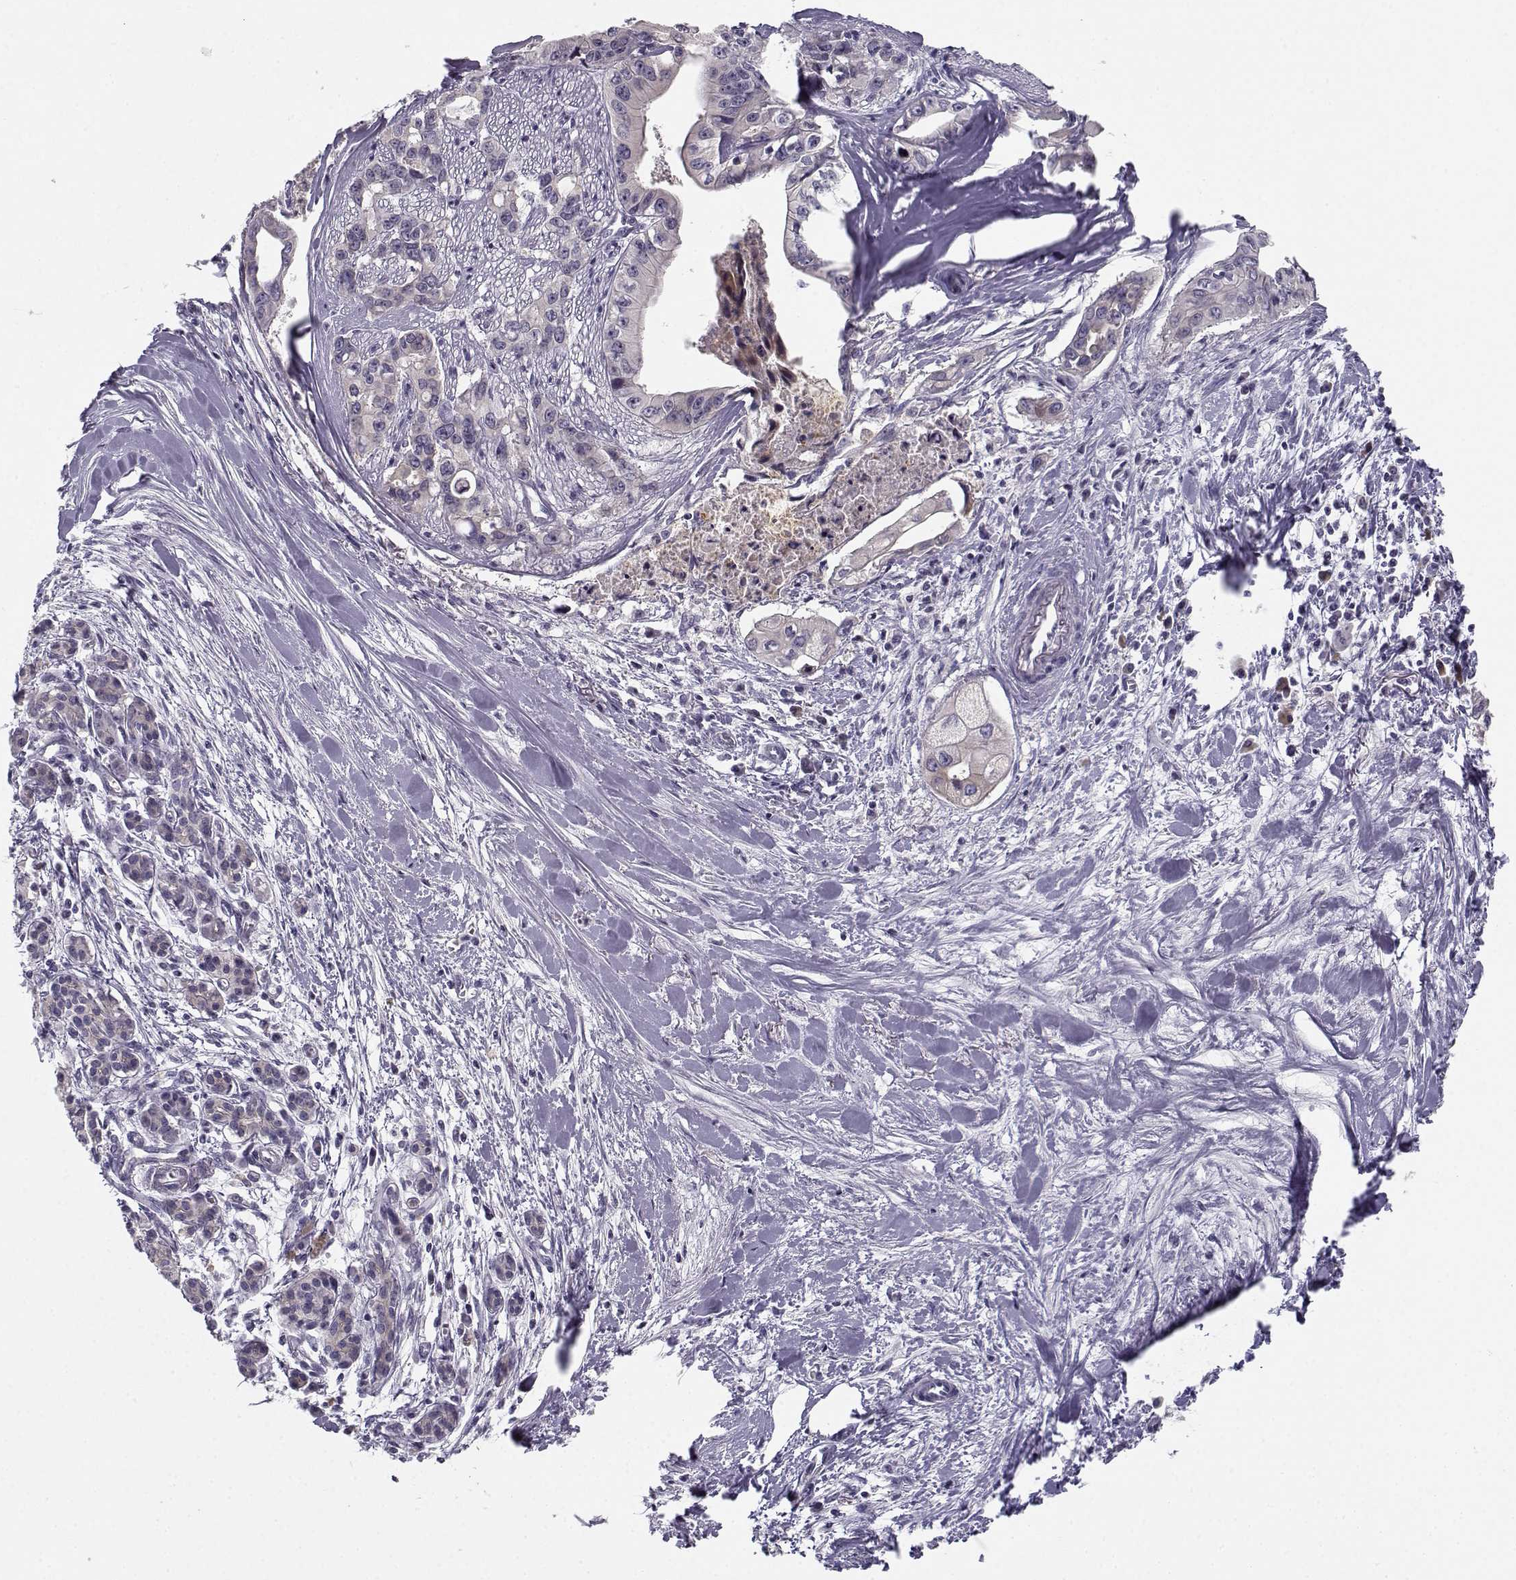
{"staining": {"intensity": "negative", "quantity": "none", "location": "none"}, "tissue": "pancreatic cancer", "cell_type": "Tumor cells", "image_type": "cancer", "snomed": [{"axis": "morphology", "description": "Adenocarcinoma, NOS"}, {"axis": "topography", "description": "Pancreas"}], "caption": "This is an immunohistochemistry (IHC) histopathology image of pancreatic adenocarcinoma. There is no positivity in tumor cells.", "gene": "DDX25", "patient": {"sex": "male", "age": 60}}